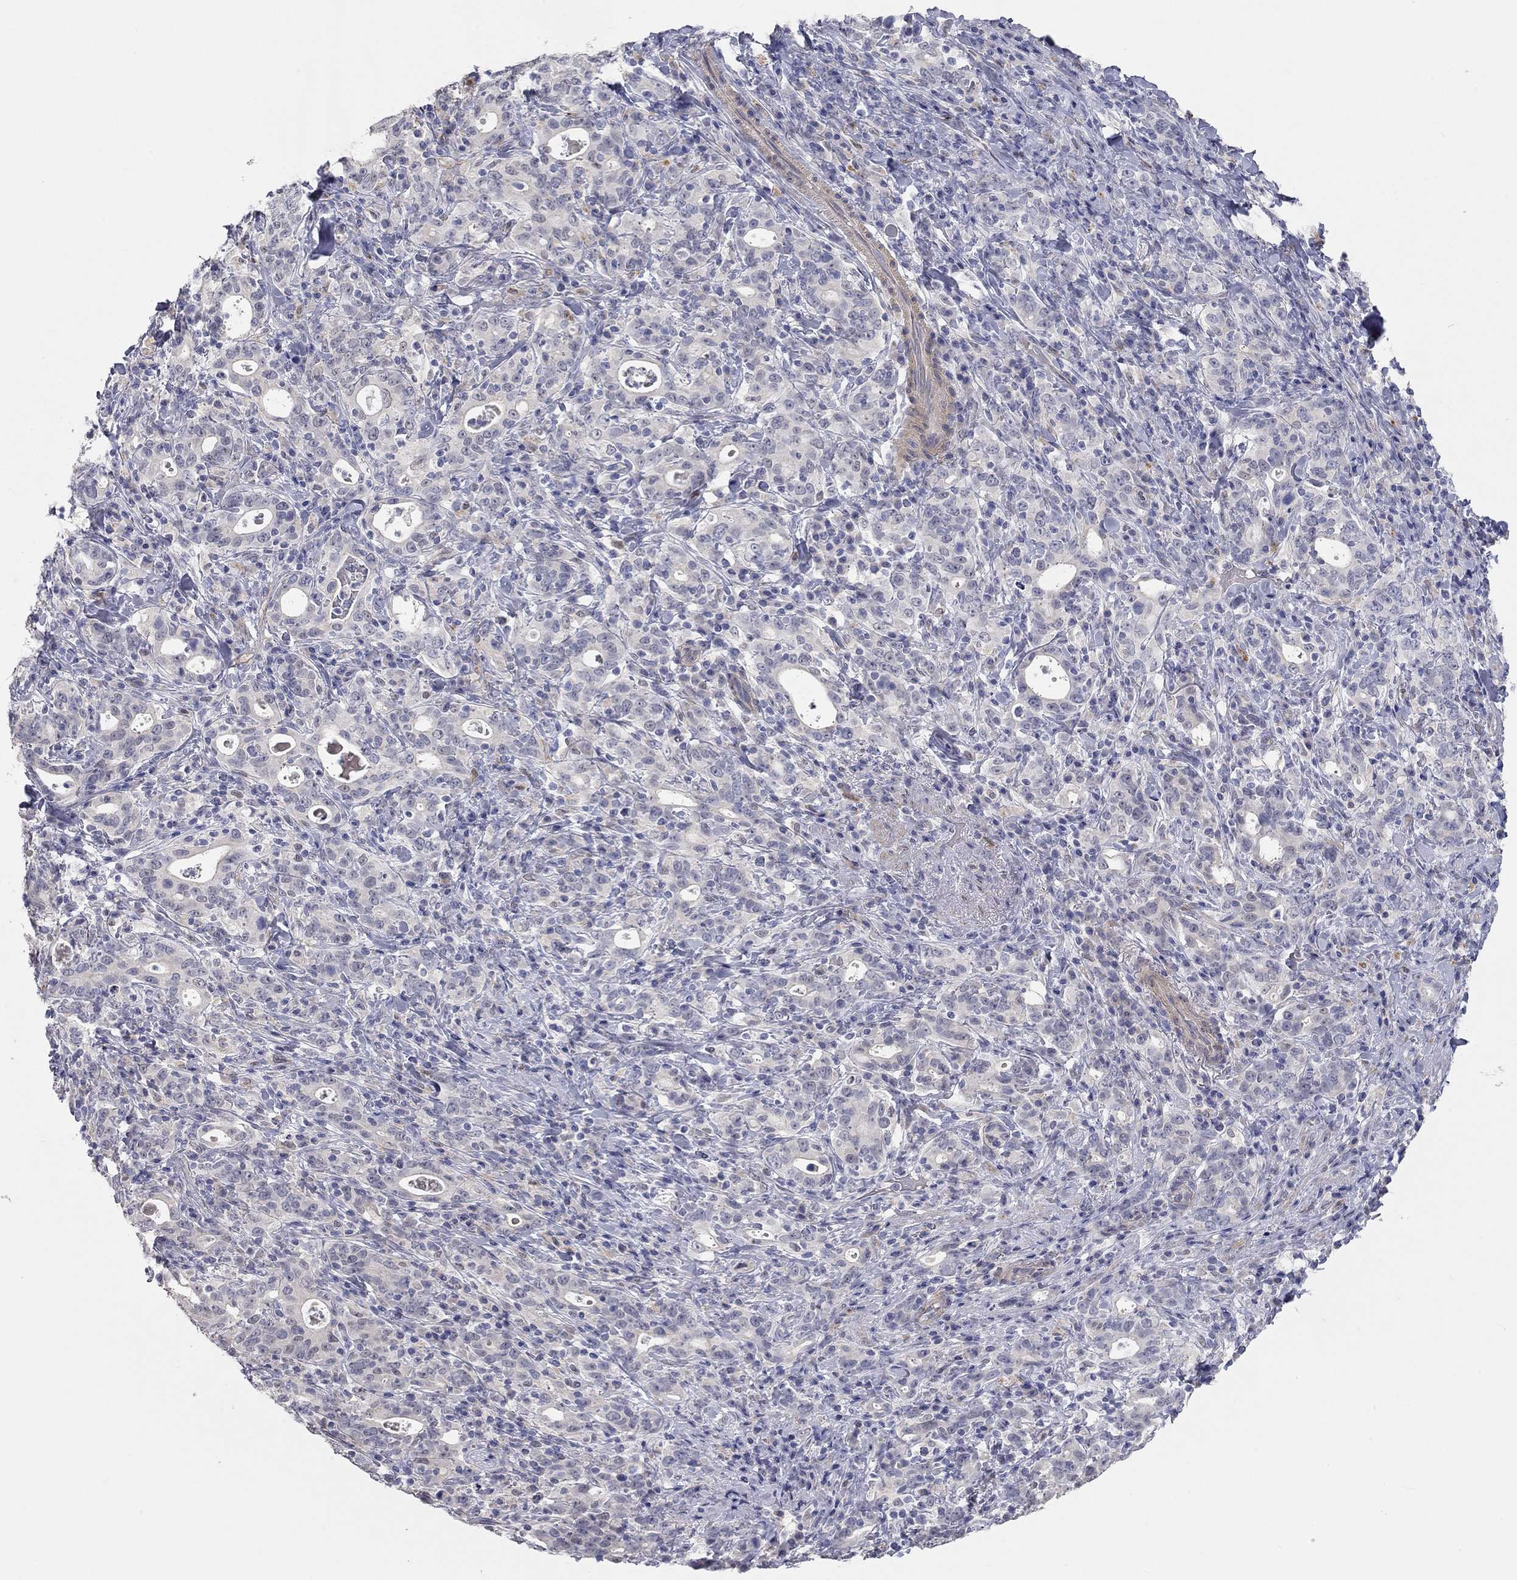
{"staining": {"intensity": "negative", "quantity": "none", "location": "none"}, "tissue": "stomach cancer", "cell_type": "Tumor cells", "image_type": "cancer", "snomed": [{"axis": "morphology", "description": "Adenocarcinoma, NOS"}, {"axis": "topography", "description": "Stomach"}], "caption": "Tumor cells are negative for brown protein staining in stomach cancer.", "gene": "PAPSS2", "patient": {"sex": "male", "age": 79}}